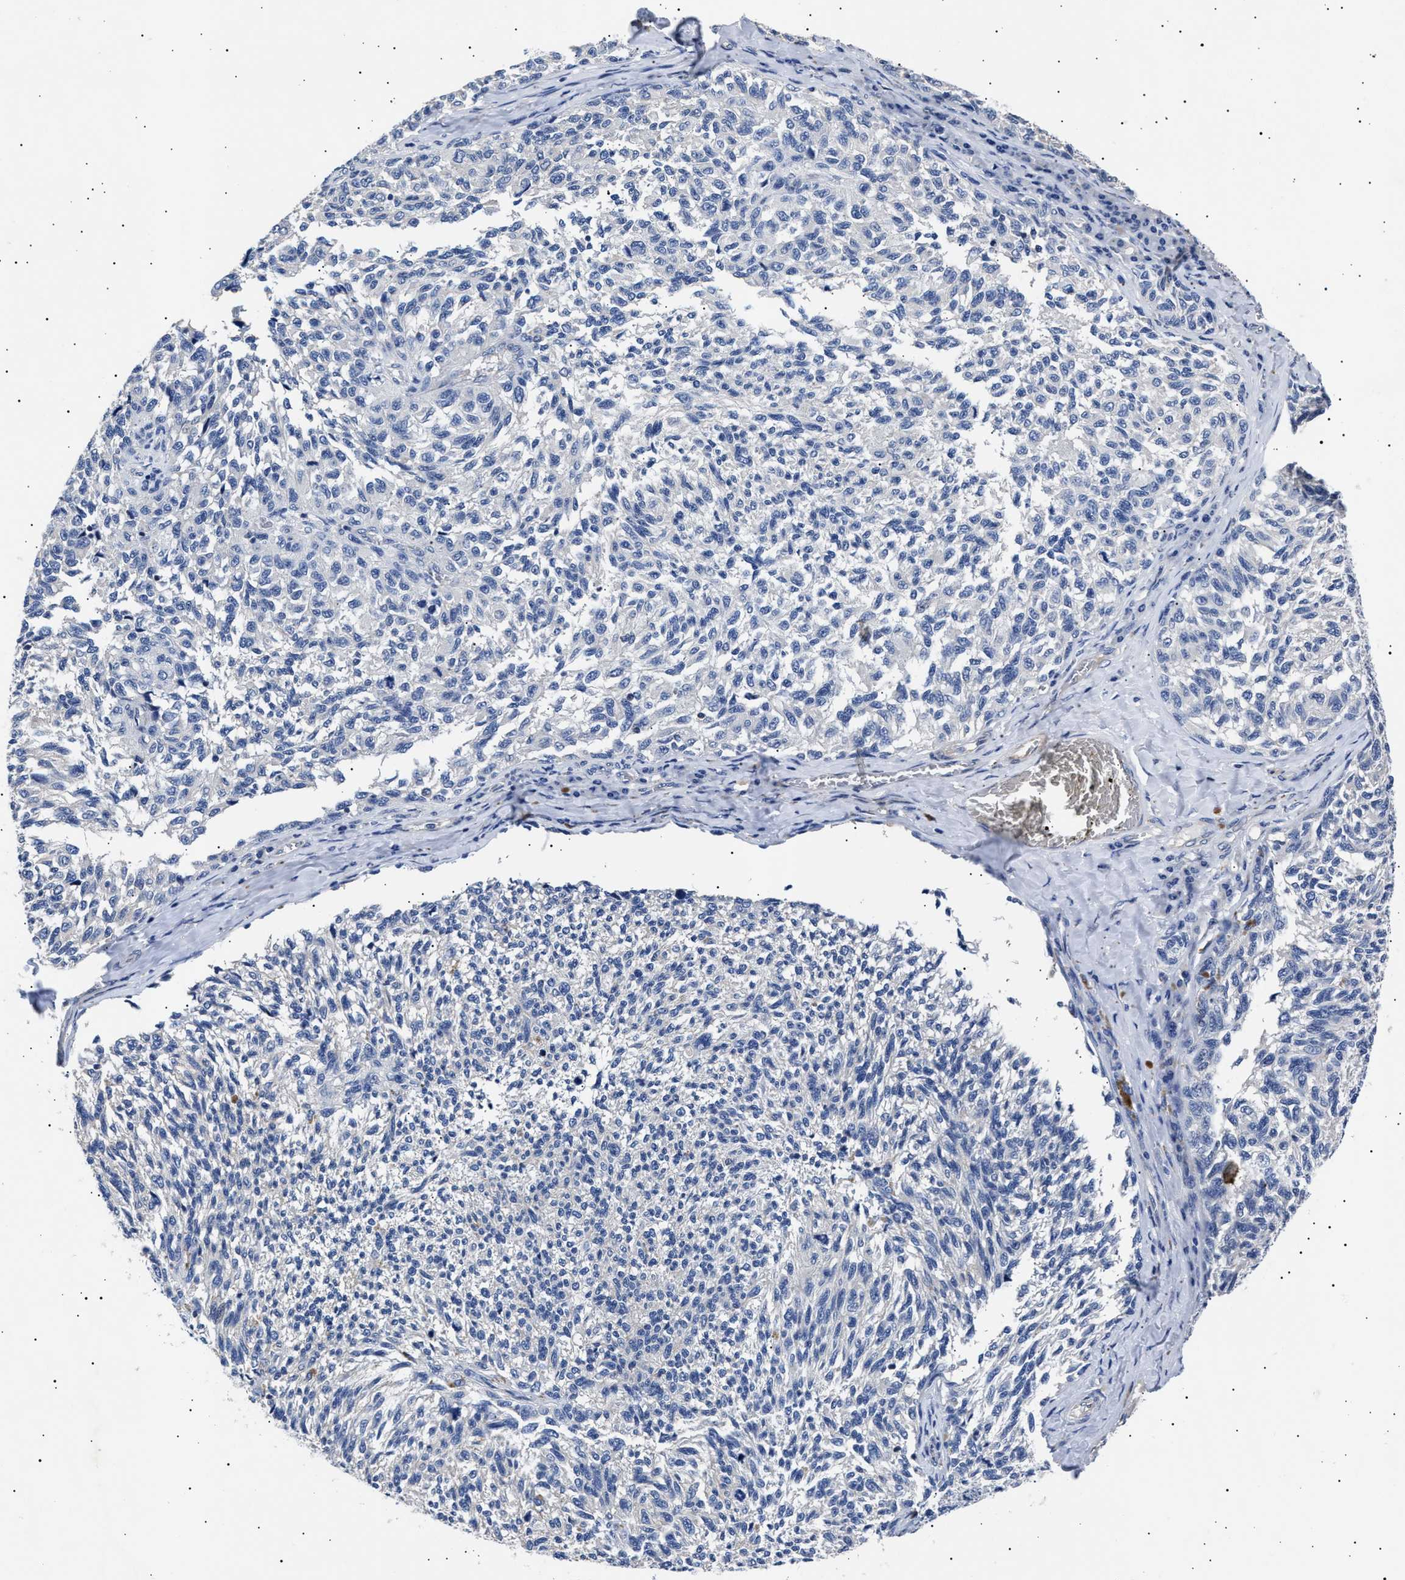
{"staining": {"intensity": "negative", "quantity": "none", "location": "none"}, "tissue": "melanoma", "cell_type": "Tumor cells", "image_type": "cancer", "snomed": [{"axis": "morphology", "description": "Malignant melanoma, NOS"}, {"axis": "topography", "description": "Skin"}], "caption": "This is an immunohistochemistry (IHC) photomicrograph of human malignant melanoma. There is no positivity in tumor cells.", "gene": "HEMGN", "patient": {"sex": "female", "age": 73}}